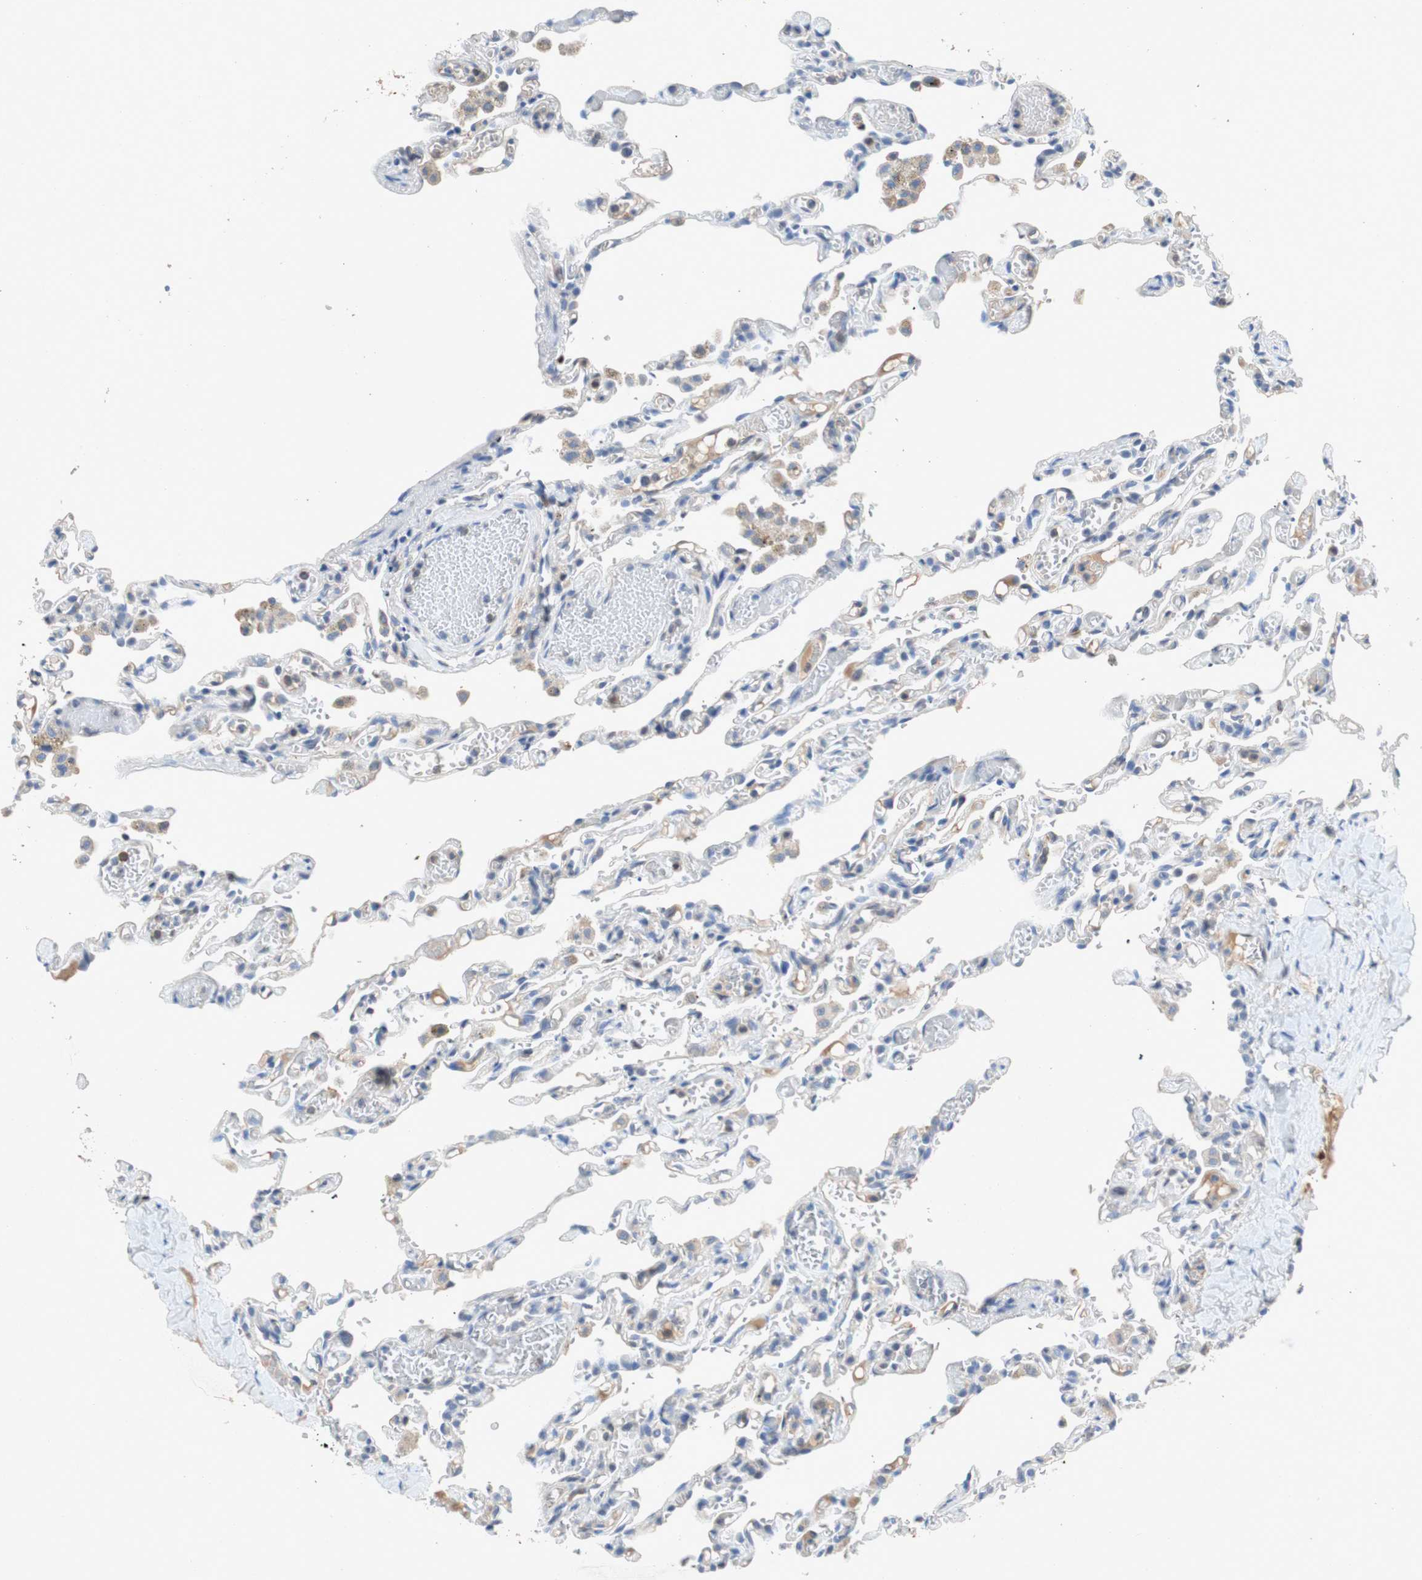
{"staining": {"intensity": "weak", "quantity": "<25%", "location": "cytoplasmic/membranous"}, "tissue": "lung", "cell_type": "Alveolar cells", "image_type": "normal", "snomed": [{"axis": "morphology", "description": "Normal tissue, NOS"}, {"axis": "topography", "description": "Lung"}], "caption": "DAB (3,3'-diaminobenzidine) immunohistochemical staining of normal lung demonstrates no significant staining in alveolar cells. (Stains: DAB (3,3'-diaminobenzidine) immunohistochemistry with hematoxylin counter stain, Microscopy: brightfield microscopy at high magnification).", "gene": "RELB", "patient": {"sex": "male", "age": 21}}